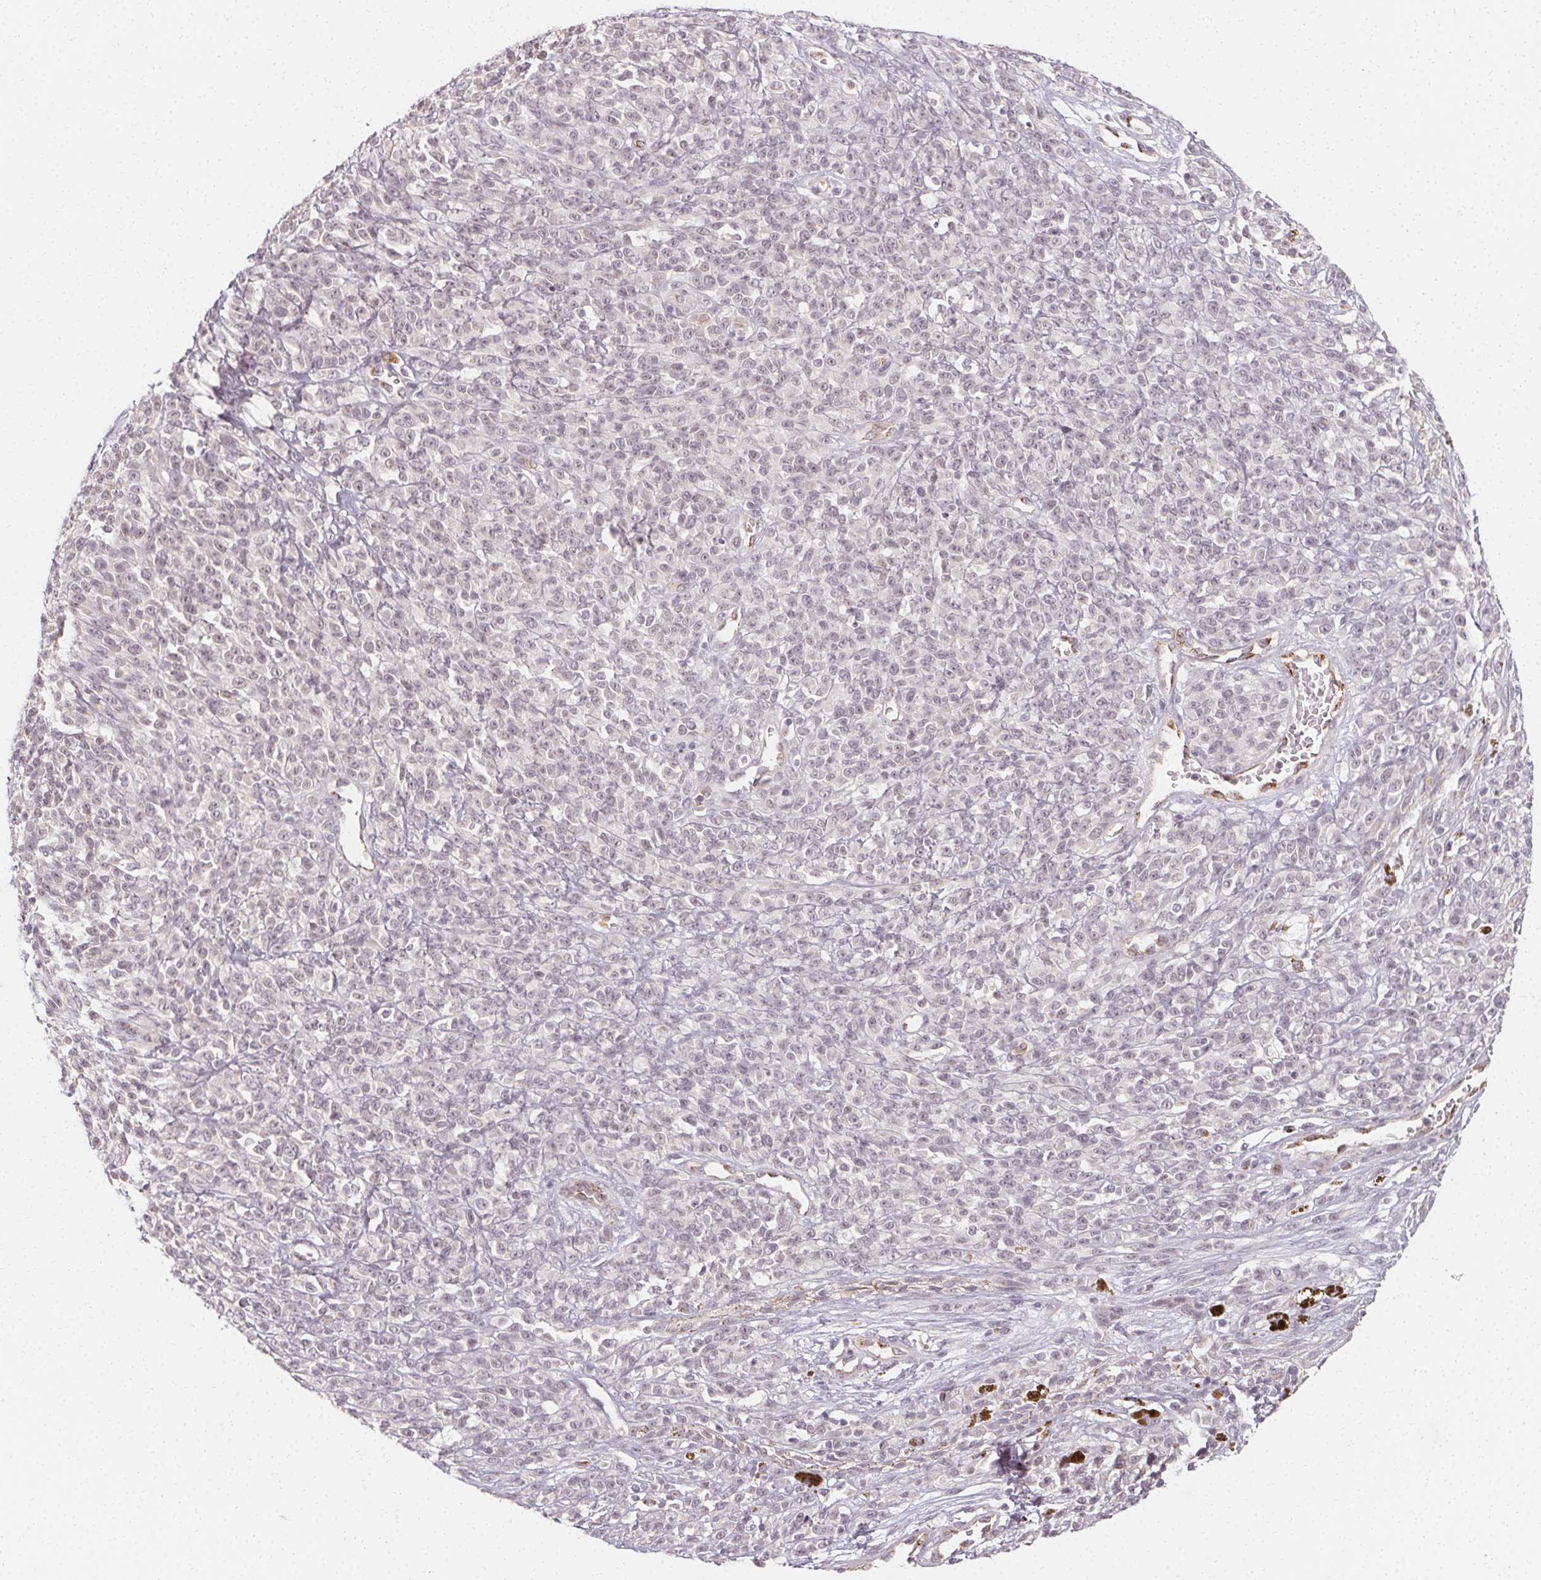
{"staining": {"intensity": "negative", "quantity": "none", "location": "none"}, "tissue": "melanoma", "cell_type": "Tumor cells", "image_type": "cancer", "snomed": [{"axis": "morphology", "description": "Malignant melanoma, NOS"}, {"axis": "topography", "description": "Skin"}, {"axis": "topography", "description": "Skin of trunk"}], "caption": "Photomicrograph shows no protein expression in tumor cells of melanoma tissue.", "gene": "CLCNKB", "patient": {"sex": "male", "age": 74}}